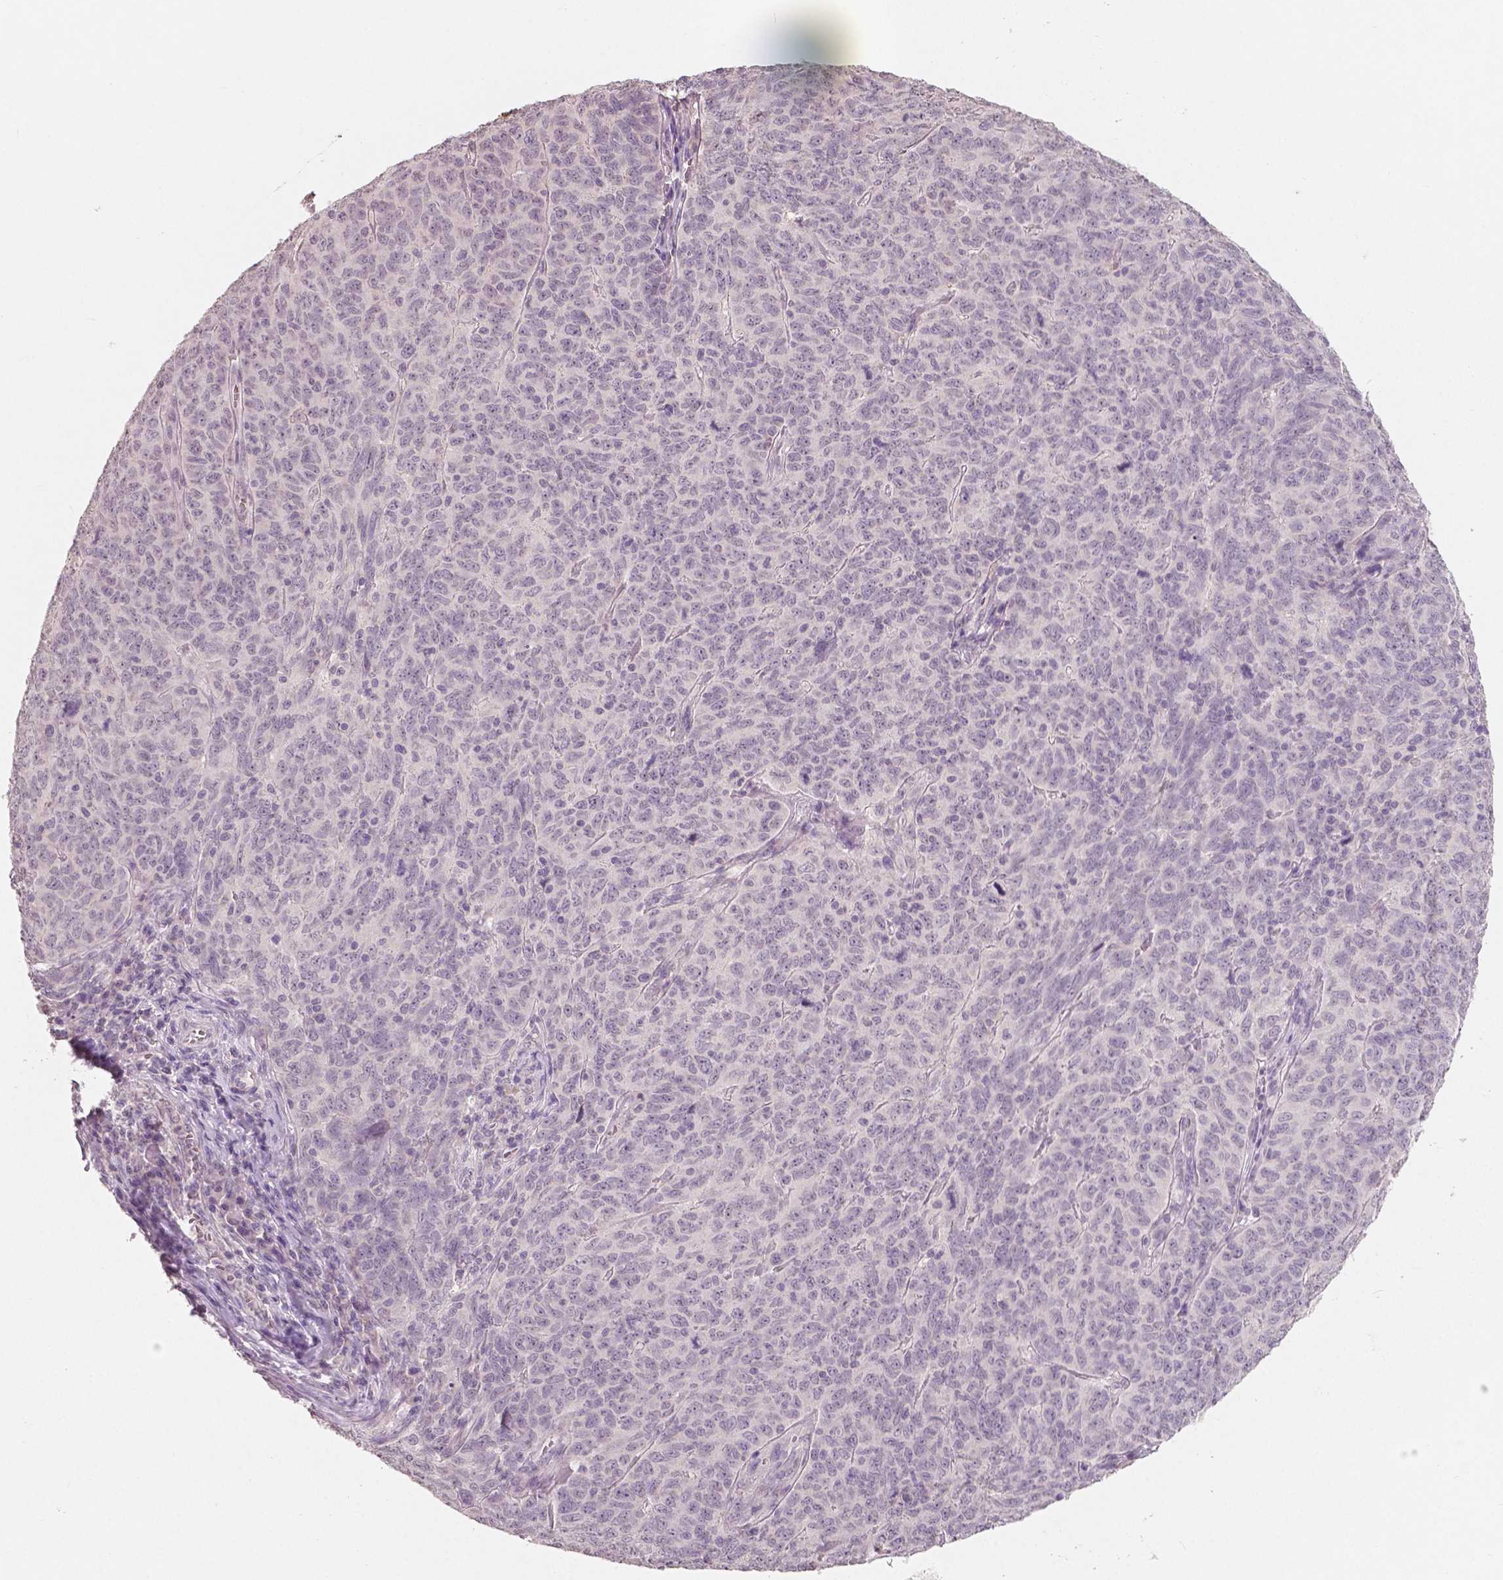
{"staining": {"intensity": "negative", "quantity": "none", "location": "none"}, "tissue": "skin cancer", "cell_type": "Tumor cells", "image_type": "cancer", "snomed": [{"axis": "morphology", "description": "Squamous cell carcinoma, NOS"}, {"axis": "topography", "description": "Skin"}, {"axis": "topography", "description": "Anal"}], "caption": "Immunohistochemistry micrograph of skin cancer stained for a protein (brown), which exhibits no staining in tumor cells. (DAB (3,3'-diaminobenzidine) immunohistochemistry (IHC), high magnification).", "gene": "RNASE7", "patient": {"sex": "female", "age": 51}}